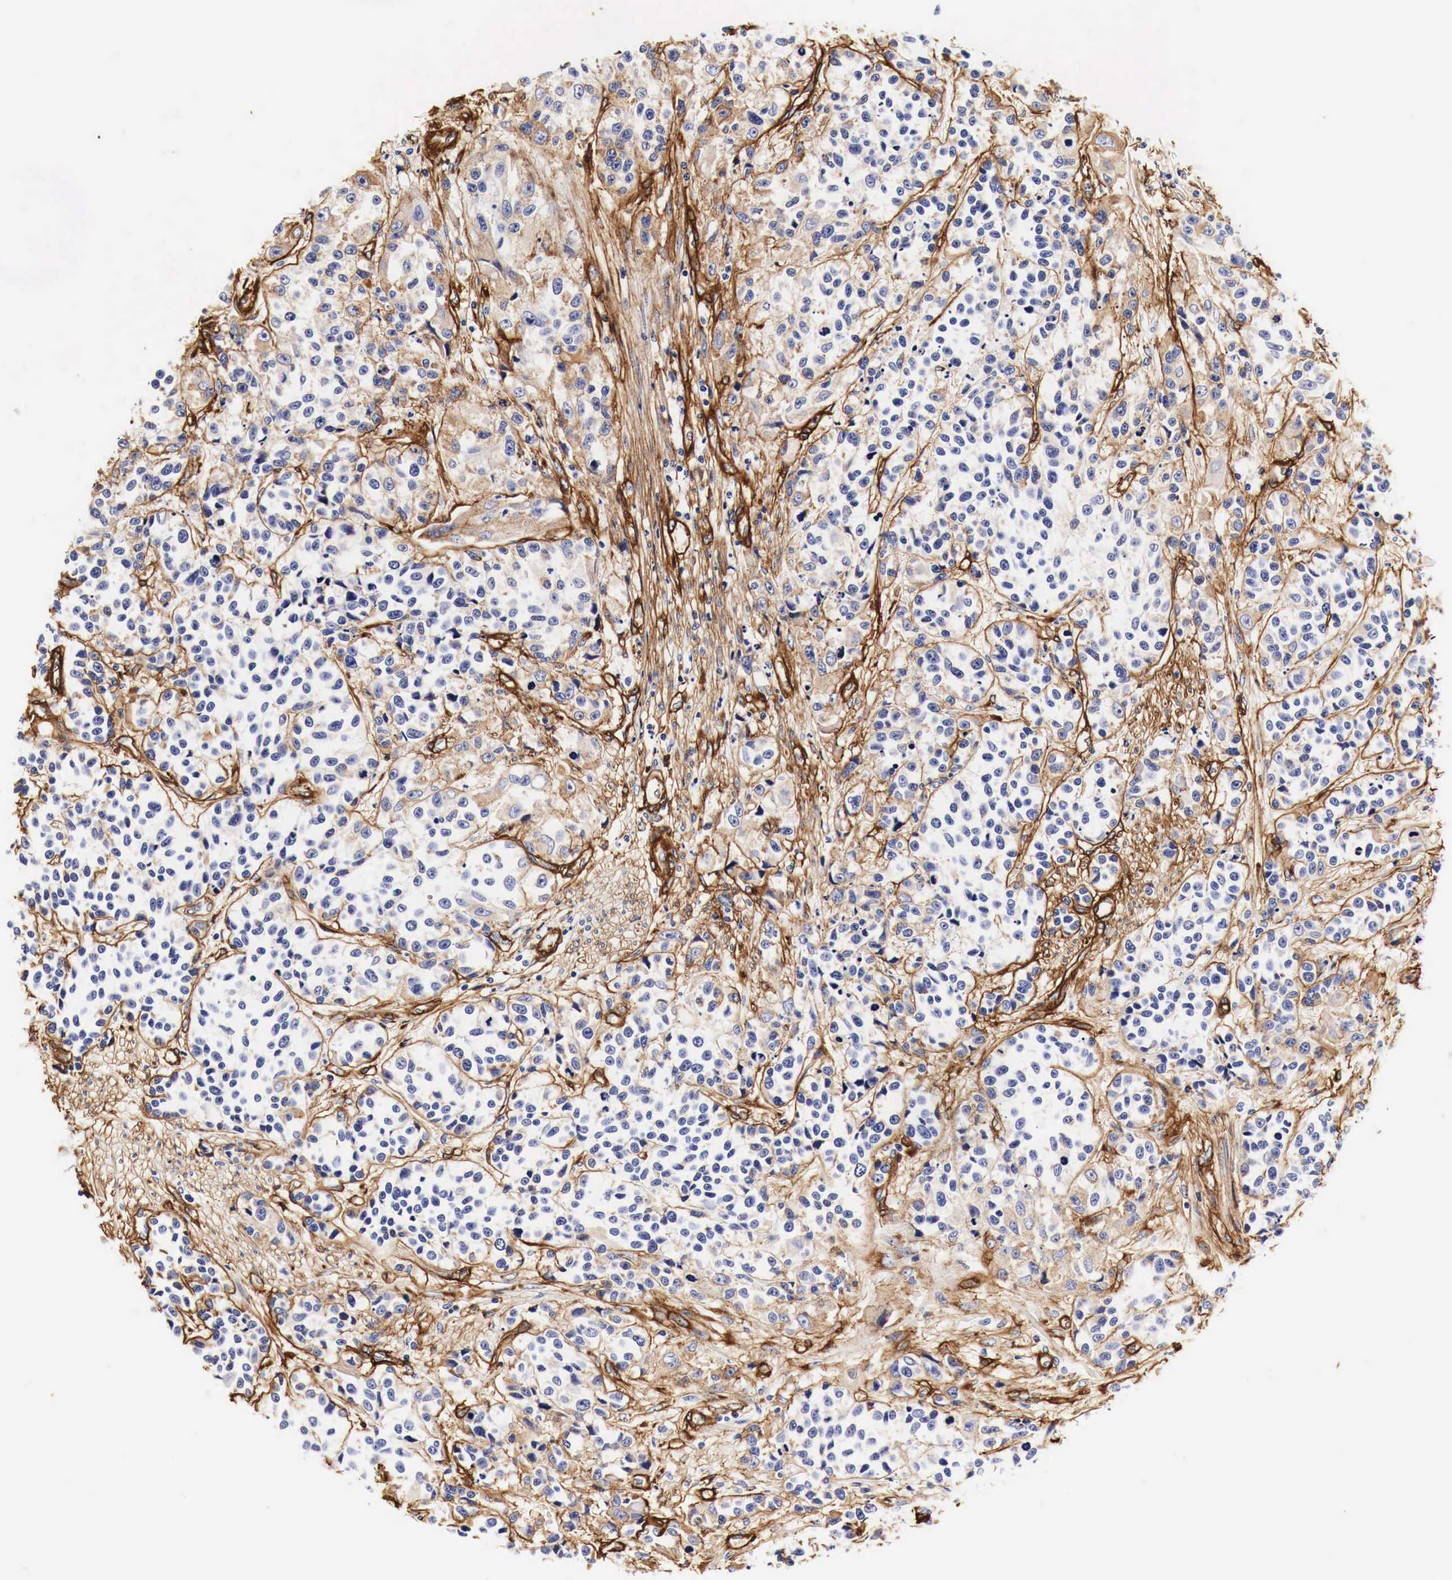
{"staining": {"intensity": "weak", "quantity": "<25%", "location": "cytoplasmic/membranous"}, "tissue": "urothelial cancer", "cell_type": "Tumor cells", "image_type": "cancer", "snomed": [{"axis": "morphology", "description": "Urothelial carcinoma, High grade"}, {"axis": "topography", "description": "Urinary bladder"}], "caption": "IHC image of neoplastic tissue: high-grade urothelial carcinoma stained with DAB shows no significant protein positivity in tumor cells. (DAB (3,3'-diaminobenzidine) IHC with hematoxylin counter stain).", "gene": "LAMB2", "patient": {"sex": "female", "age": 81}}